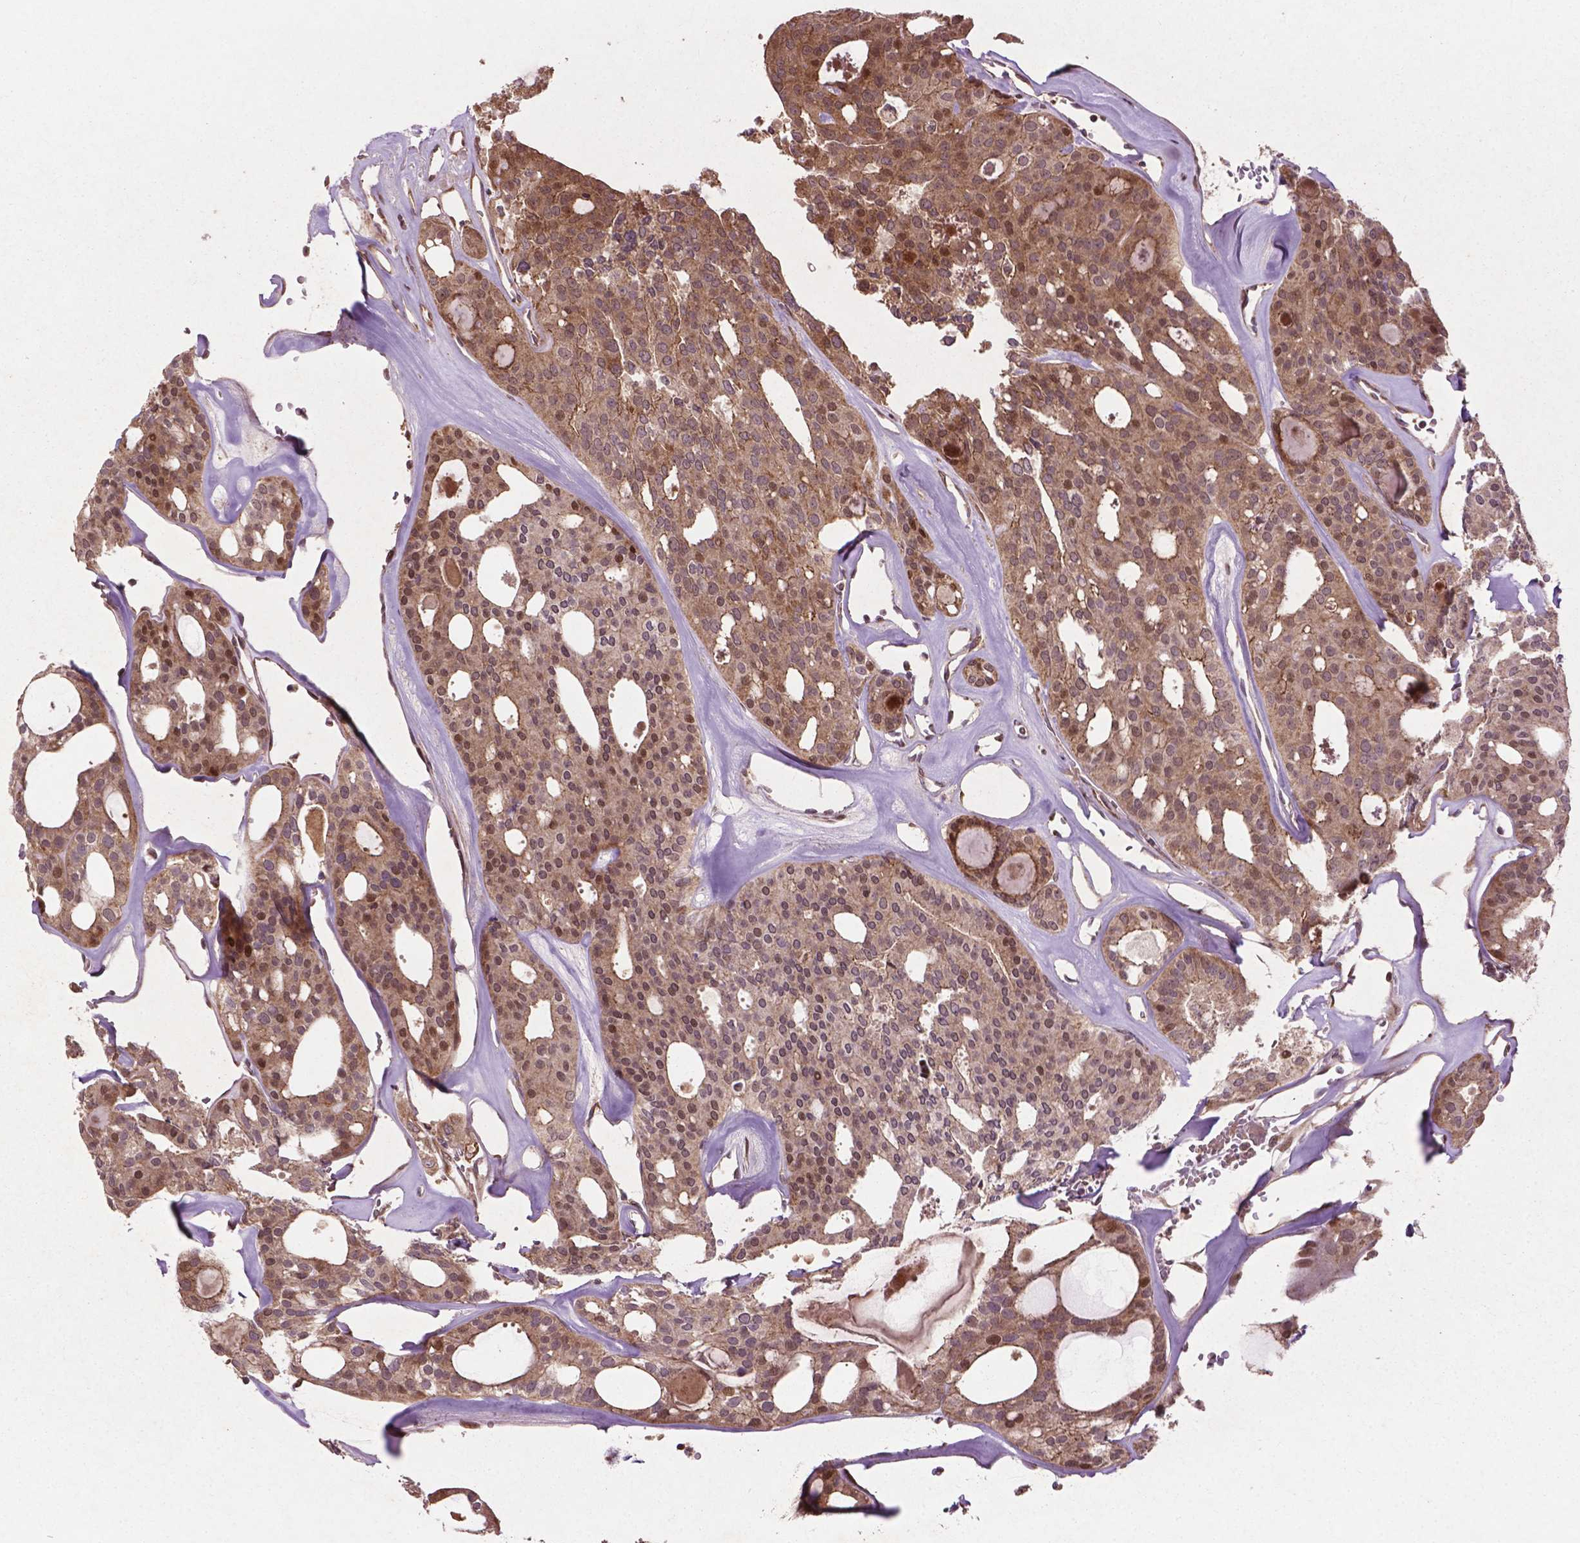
{"staining": {"intensity": "moderate", "quantity": ">75%", "location": "cytoplasmic/membranous,nuclear"}, "tissue": "thyroid cancer", "cell_type": "Tumor cells", "image_type": "cancer", "snomed": [{"axis": "morphology", "description": "Follicular adenoma carcinoma, NOS"}, {"axis": "topography", "description": "Thyroid gland"}], "caption": "A micrograph of follicular adenoma carcinoma (thyroid) stained for a protein shows moderate cytoplasmic/membranous and nuclear brown staining in tumor cells.", "gene": "B3GALNT2", "patient": {"sex": "male", "age": 75}}